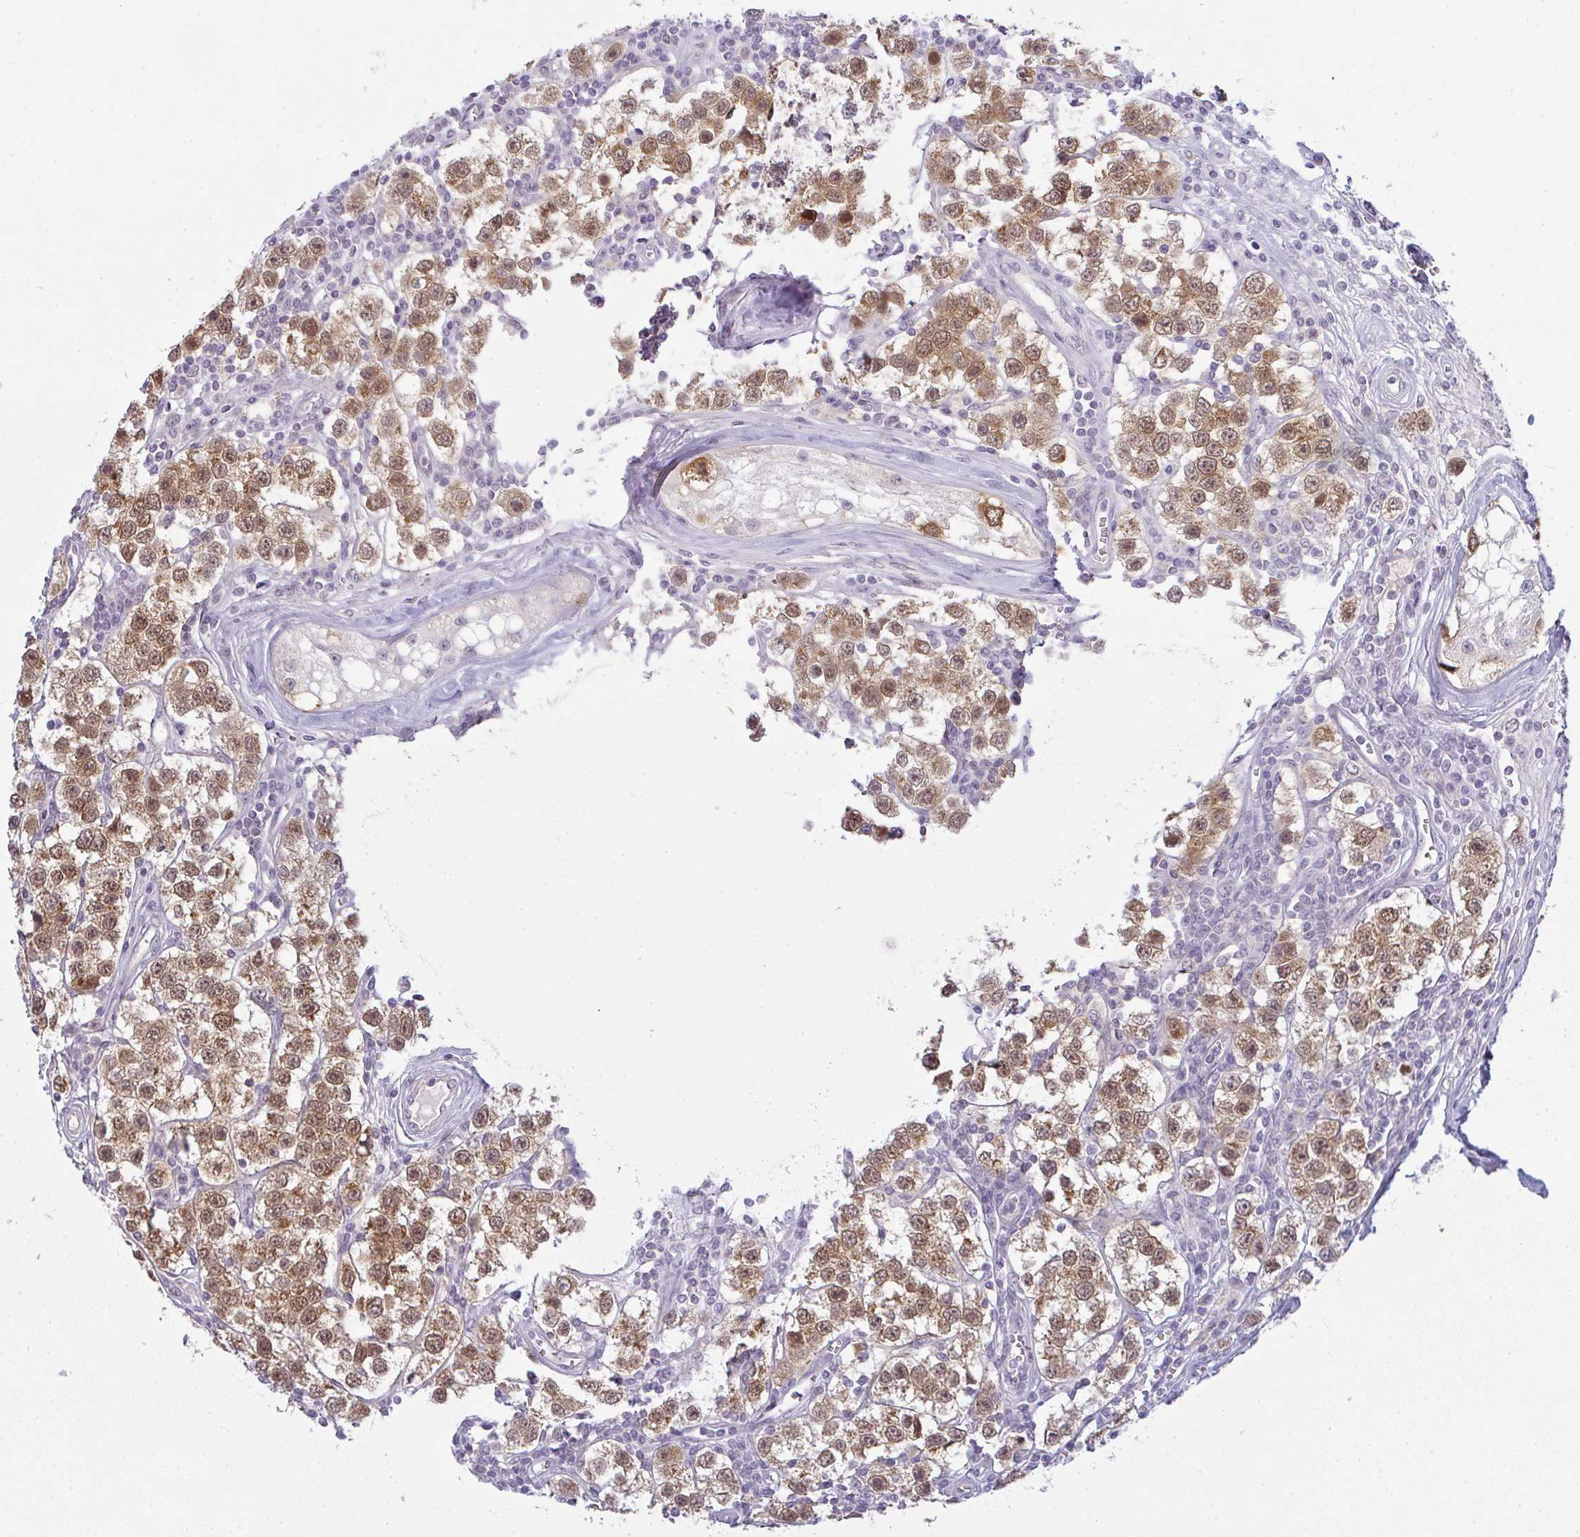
{"staining": {"intensity": "moderate", "quantity": ">75%", "location": "cytoplasmic/membranous,nuclear"}, "tissue": "testis cancer", "cell_type": "Tumor cells", "image_type": "cancer", "snomed": [{"axis": "morphology", "description": "Seminoma, NOS"}, {"axis": "topography", "description": "Testis"}], "caption": "The image reveals staining of testis cancer (seminoma), revealing moderate cytoplasmic/membranous and nuclear protein expression (brown color) within tumor cells.", "gene": "CSE1L", "patient": {"sex": "male", "age": 34}}